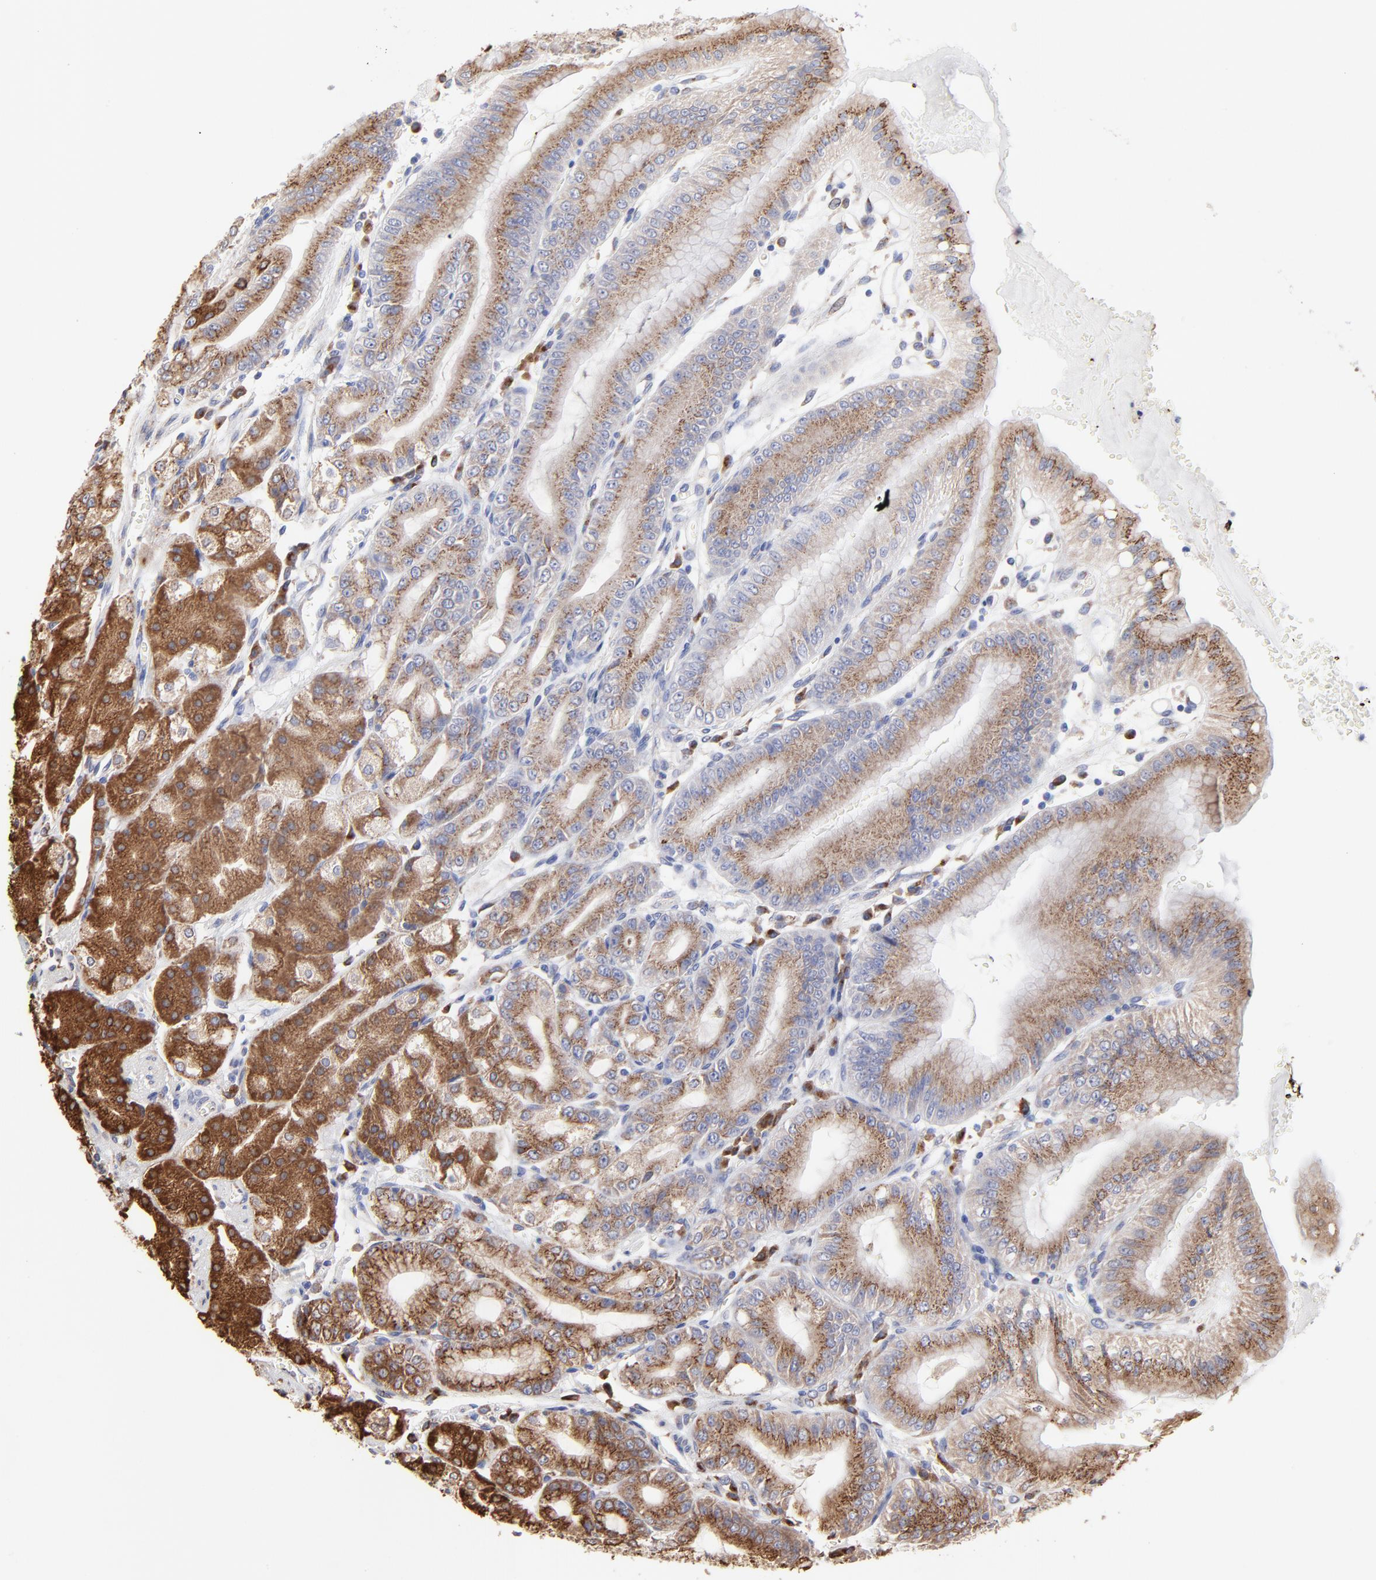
{"staining": {"intensity": "moderate", "quantity": "25%-75%", "location": "cytoplasmic/membranous"}, "tissue": "stomach", "cell_type": "Glandular cells", "image_type": "normal", "snomed": [{"axis": "morphology", "description": "Normal tissue, NOS"}, {"axis": "topography", "description": "Stomach, lower"}], "caption": "DAB (3,3'-diaminobenzidine) immunohistochemical staining of unremarkable stomach reveals moderate cytoplasmic/membranous protein staining in approximately 25%-75% of glandular cells. The staining was performed using DAB (3,3'-diaminobenzidine), with brown indicating positive protein expression. Nuclei are stained blue with hematoxylin.", "gene": "LMAN1", "patient": {"sex": "male", "age": 71}}